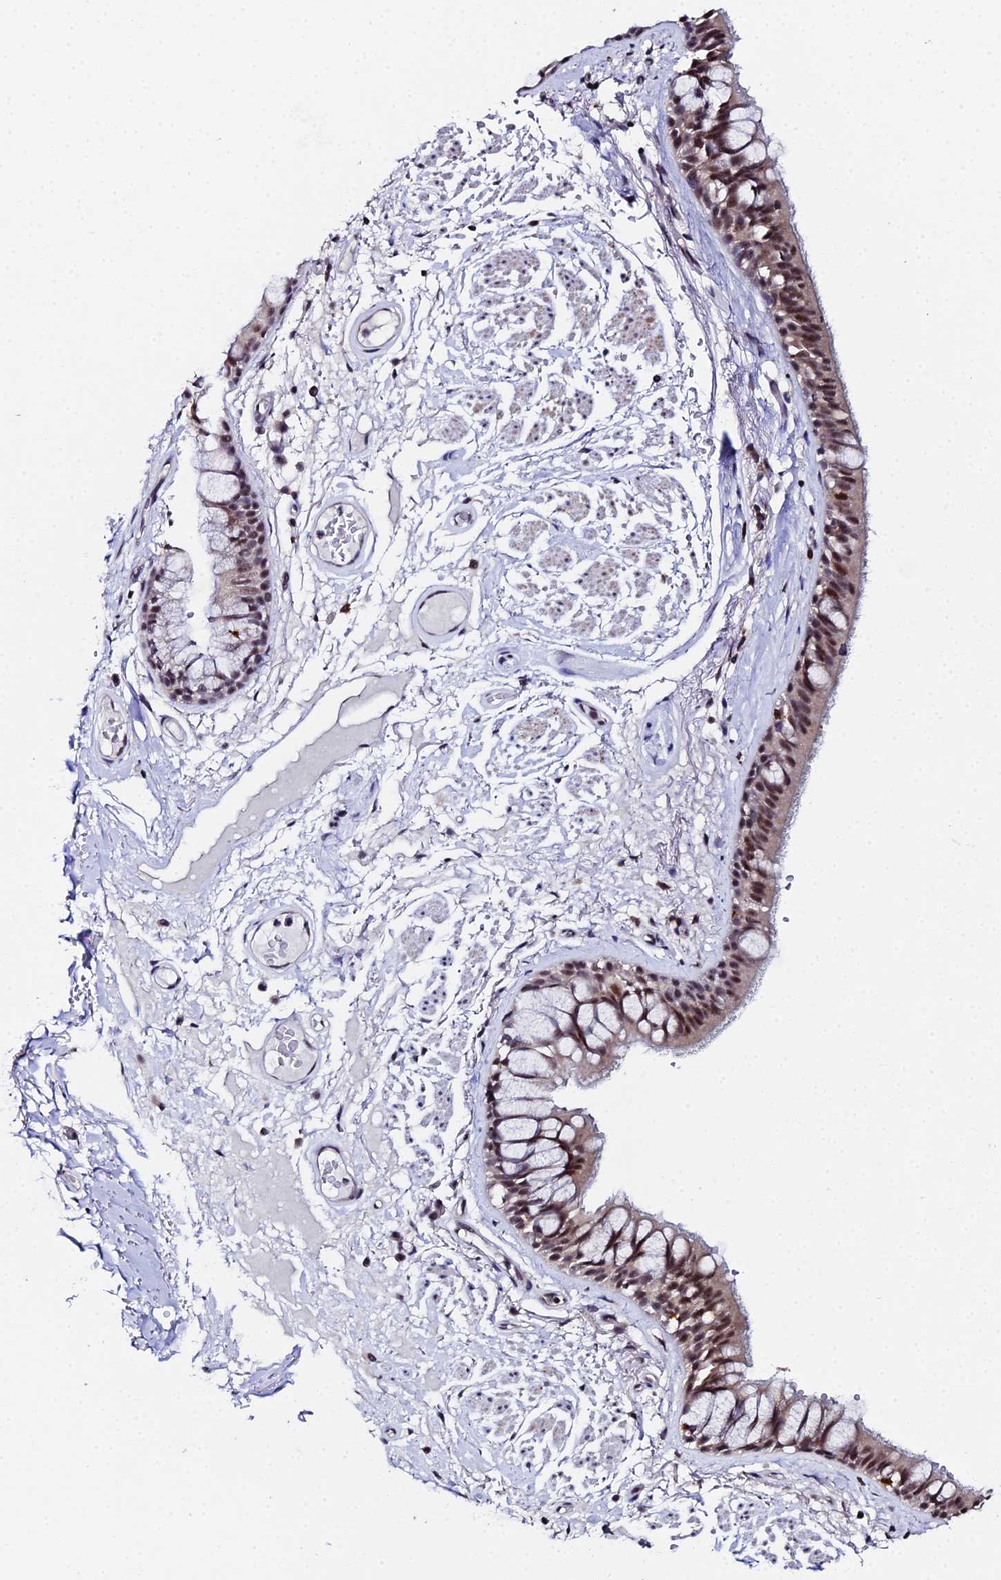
{"staining": {"intensity": "strong", "quantity": ">75%", "location": "nuclear"}, "tissue": "bronchus", "cell_type": "Respiratory epithelial cells", "image_type": "normal", "snomed": [{"axis": "morphology", "description": "Normal tissue, NOS"}, {"axis": "topography", "description": "Bronchus"}], "caption": "Bronchus was stained to show a protein in brown. There is high levels of strong nuclear positivity in about >75% of respiratory epithelial cells. The staining is performed using DAB (3,3'-diaminobenzidine) brown chromogen to label protein expression. The nuclei are counter-stained blue using hematoxylin.", "gene": "MAGOHB", "patient": {"sex": "male", "age": 70}}